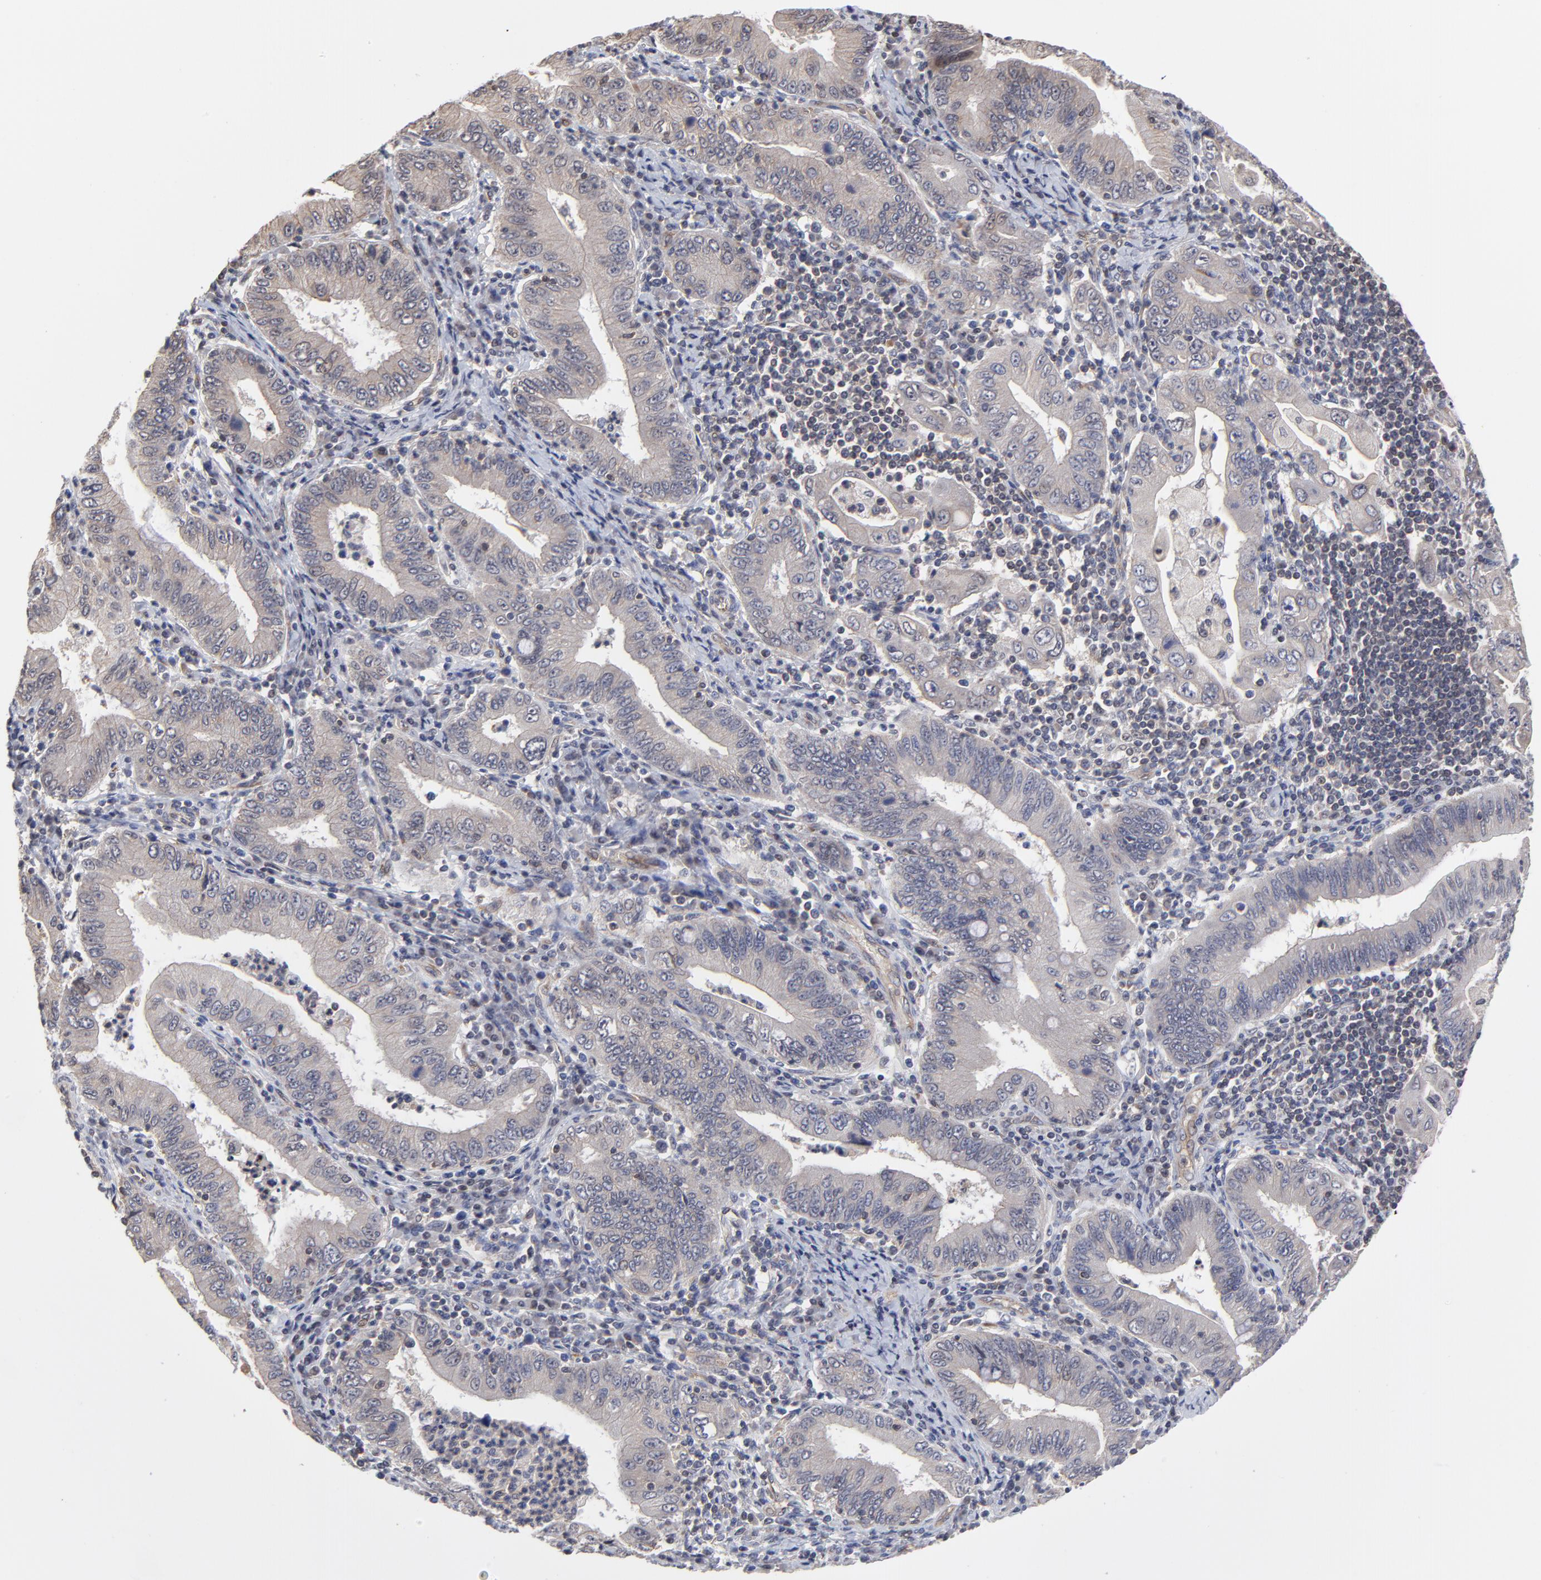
{"staining": {"intensity": "weak", "quantity": ">75%", "location": "cytoplasmic/membranous"}, "tissue": "stomach cancer", "cell_type": "Tumor cells", "image_type": "cancer", "snomed": [{"axis": "morphology", "description": "Normal tissue, NOS"}, {"axis": "morphology", "description": "Adenocarcinoma, NOS"}, {"axis": "topography", "description": "Esophagus"}, {"axis": "topography", "description": "Stomach, upper"}, {"axis": "topography", "description": "Peripheral nerve tissue"}], "caption": "Immunohistochemistry (DAB (3,3'-diaminobenzidine)) staining of human stomach cancer (adenocarcinoma) shows weak cytoplasmic/membranous protein expression in approximately >75% of tumor cells. (DAB IHC with brightfield microscopy, high magnification).", "gene": "ZNF157", "patient": {"sex": "male", "age": 62}}